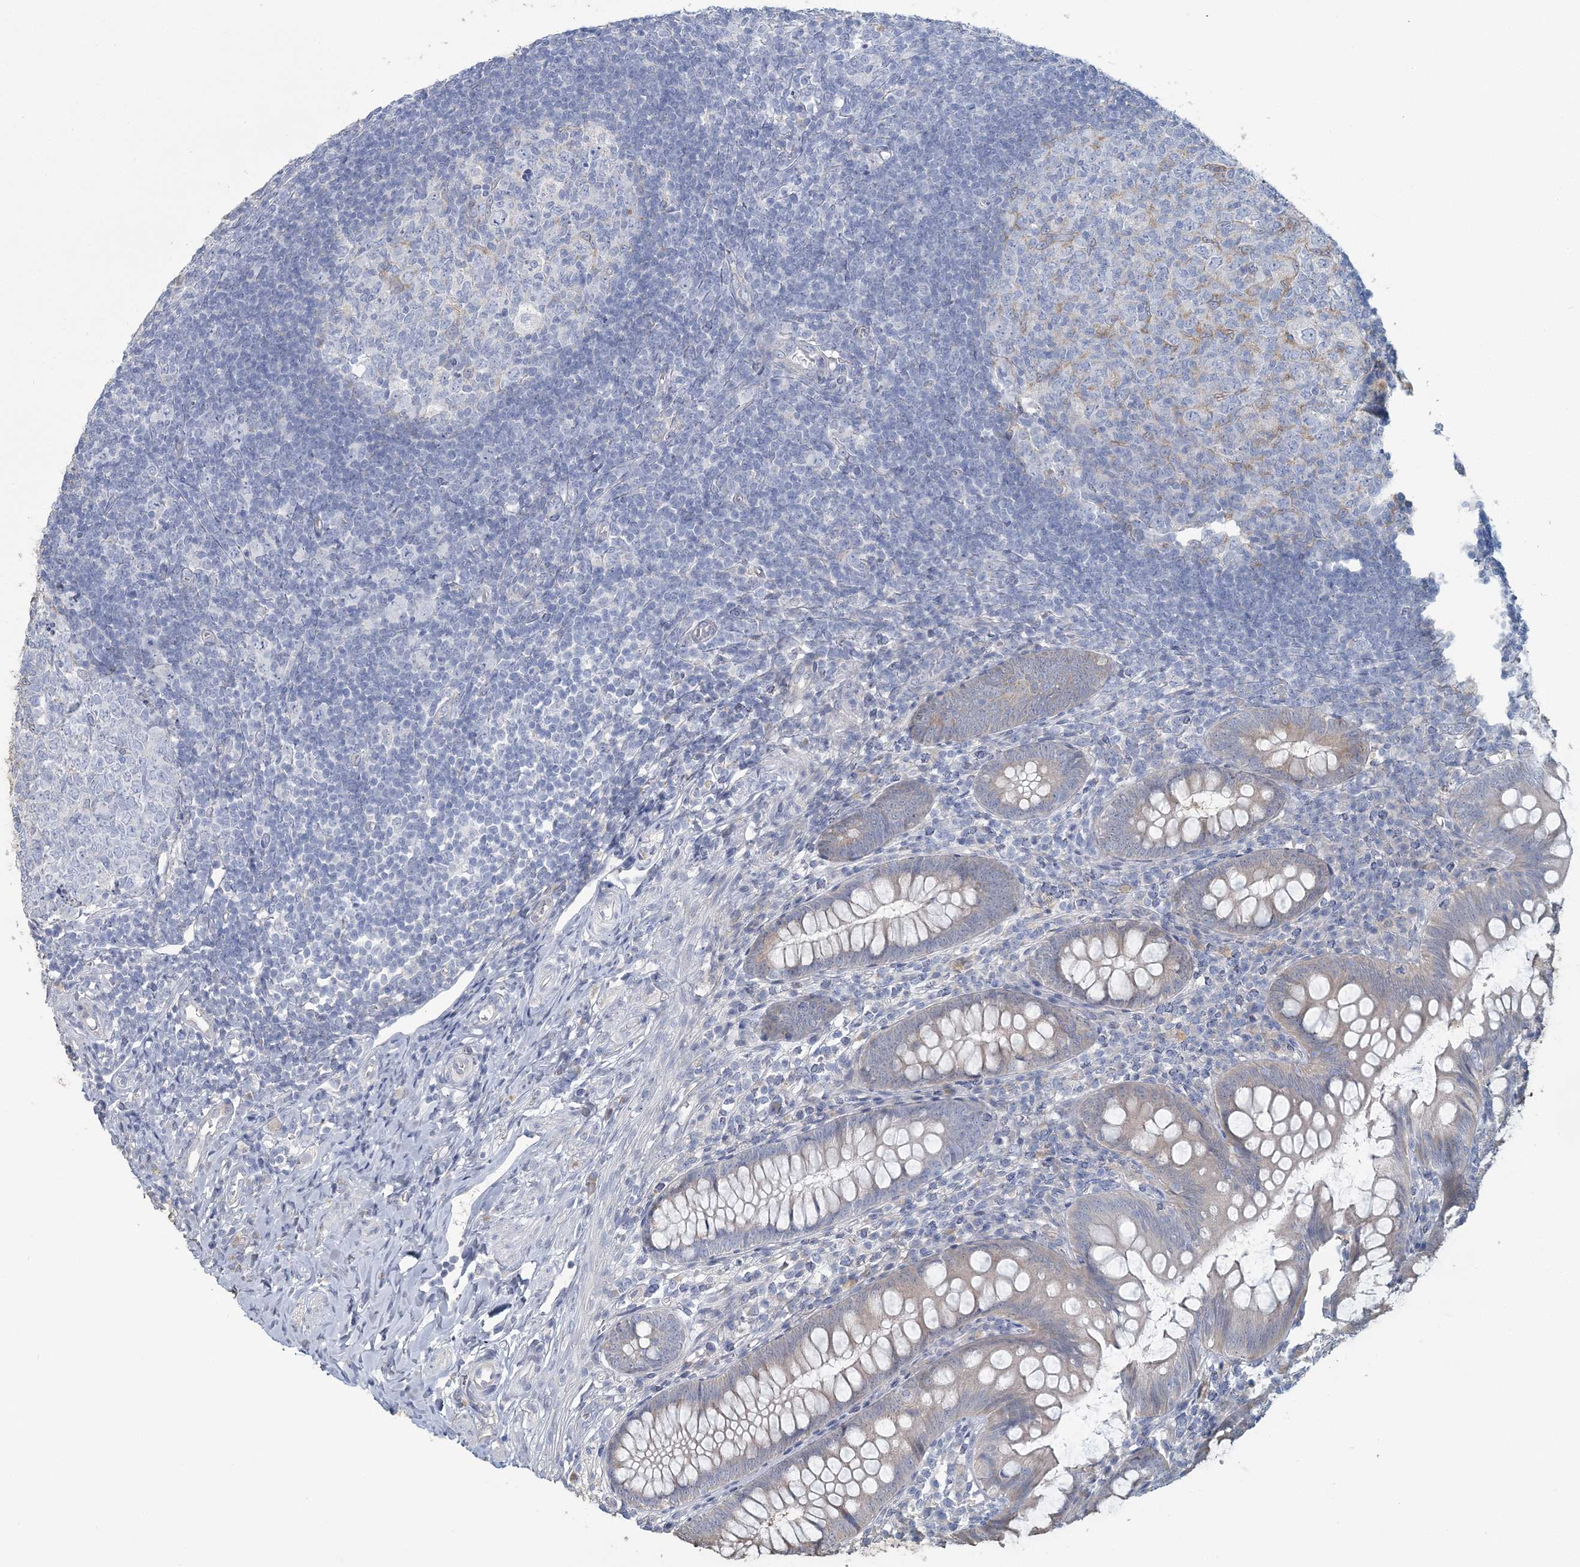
{"staining": {"intensity": "moderate", "quantity": "25%-75%", "location": "cytoplasmic/membranous"}, "tissue": "appendix", "cell_type": "Glandular cells", "image_type": "normal", "snomed": [{"axis": "morphology", "description": "Normal tissue, NOS"}, {"axis": "topography", "description": "Appendix"}], "caption": "Immunohistochemistry (IHC) (DAB (3,3'-diaminobenzidine)) staining of normal human appendix exhibits moderate cytoplasmic/membranous protein staining in approximately 25%-75% of glandular cells. (IHC, brightfield microscopy, high magnification).", "gene": "CMBL", "patient": {"sex": "male", "age": 14}}